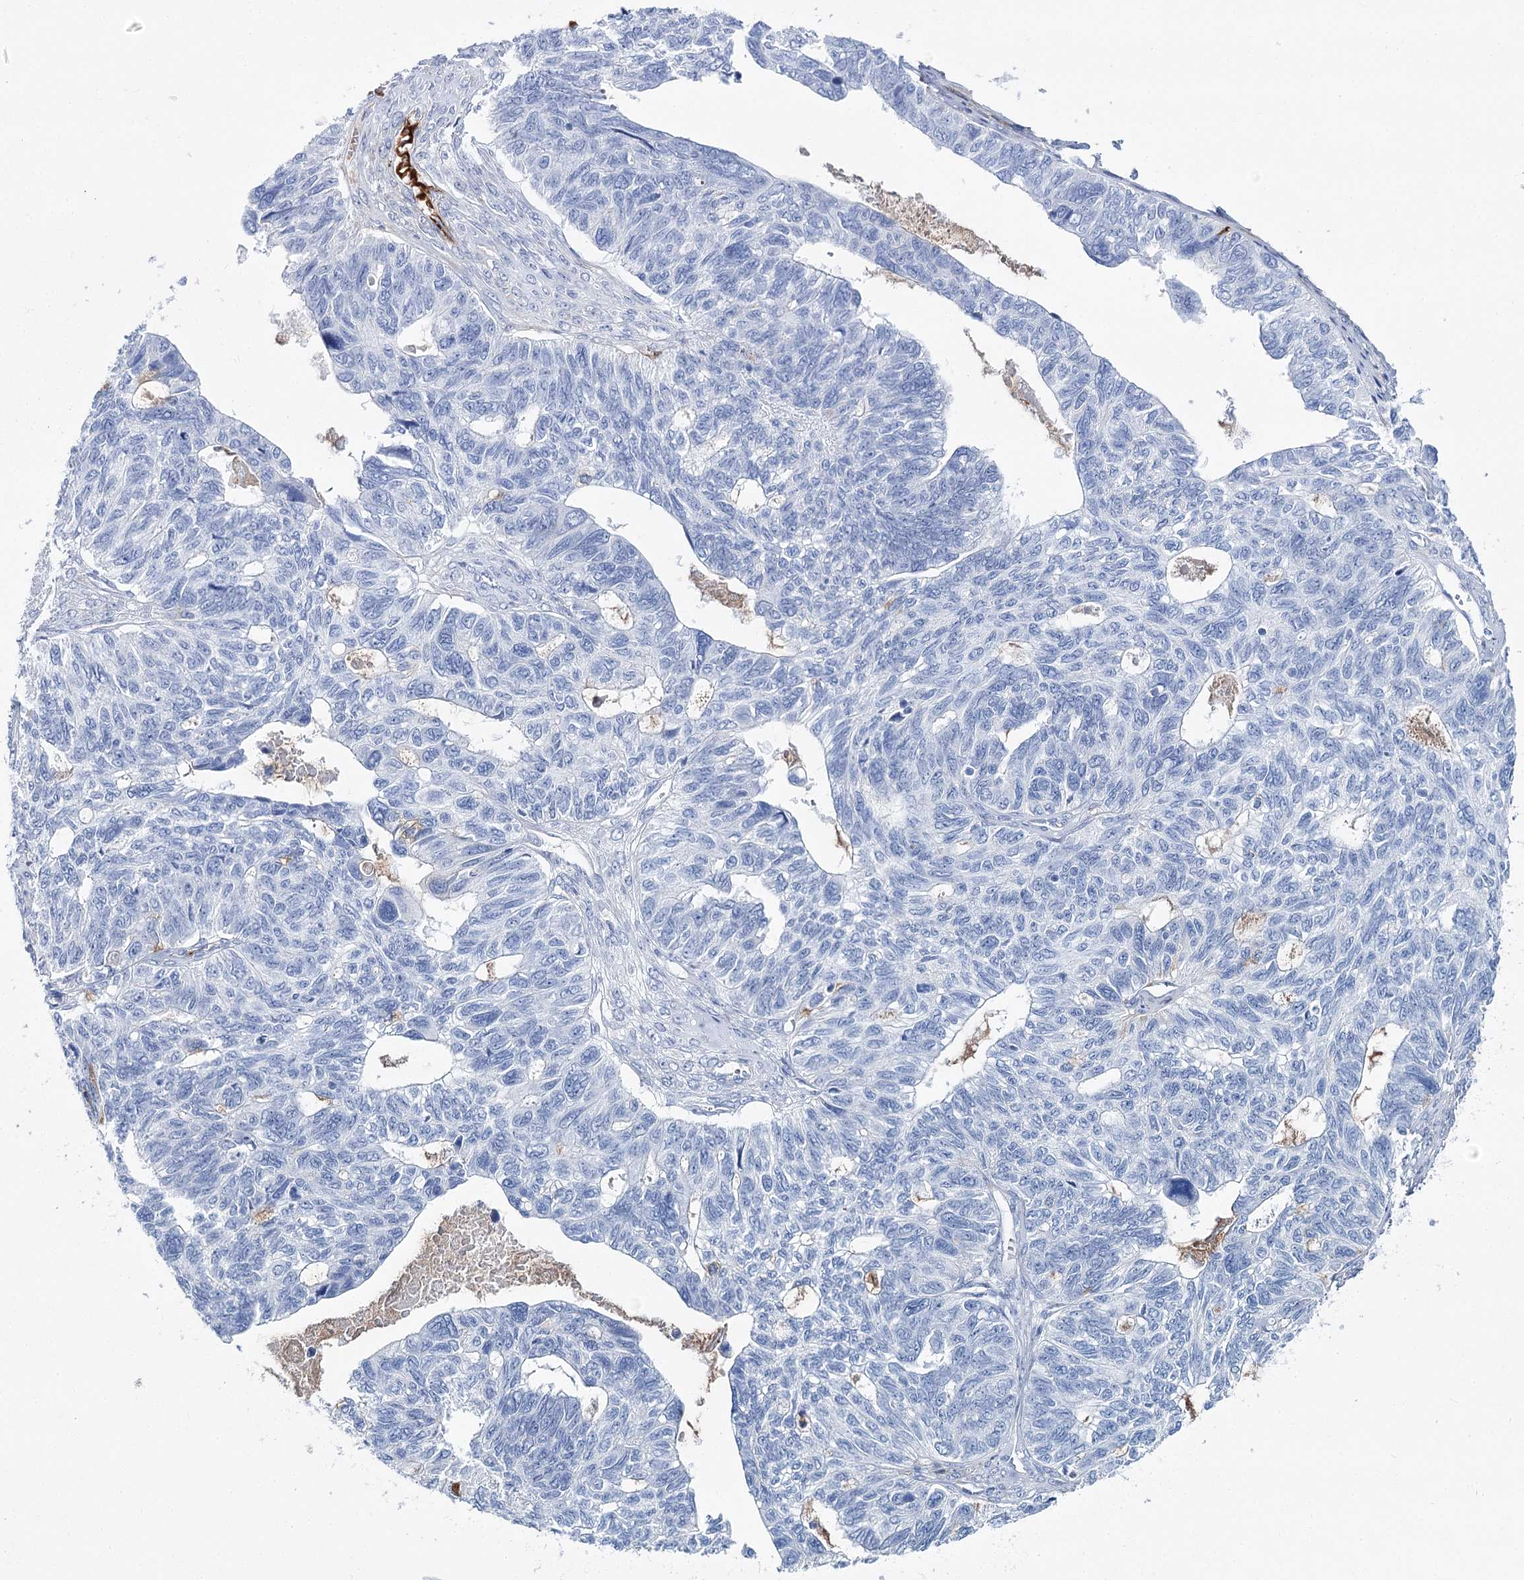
{"staining": {"intensity": "negative", "quantity": "none", "location": "none"}, "tissue": "ovarian cancer", "cell_type": "Tumor cells", "image_type": "cancer", "snomed": [{"axis": "morphology", "description": "Cystadenocarcinoma, serous, NOS"}, {"axis": "topography", "description": "Ovary"}], "caption": "This is a photomicrograph of immunohistochemistry (IHC) staining of ovarian cancer (serous cystadenocarcinoma), which shows no expression in tumor cells. (DAB (3,3'-diaminobenzidine) IHC with hematoxylin counter stain).", "gene": "ANKRD23", "patient": {"sex": "female", "age": 79}}